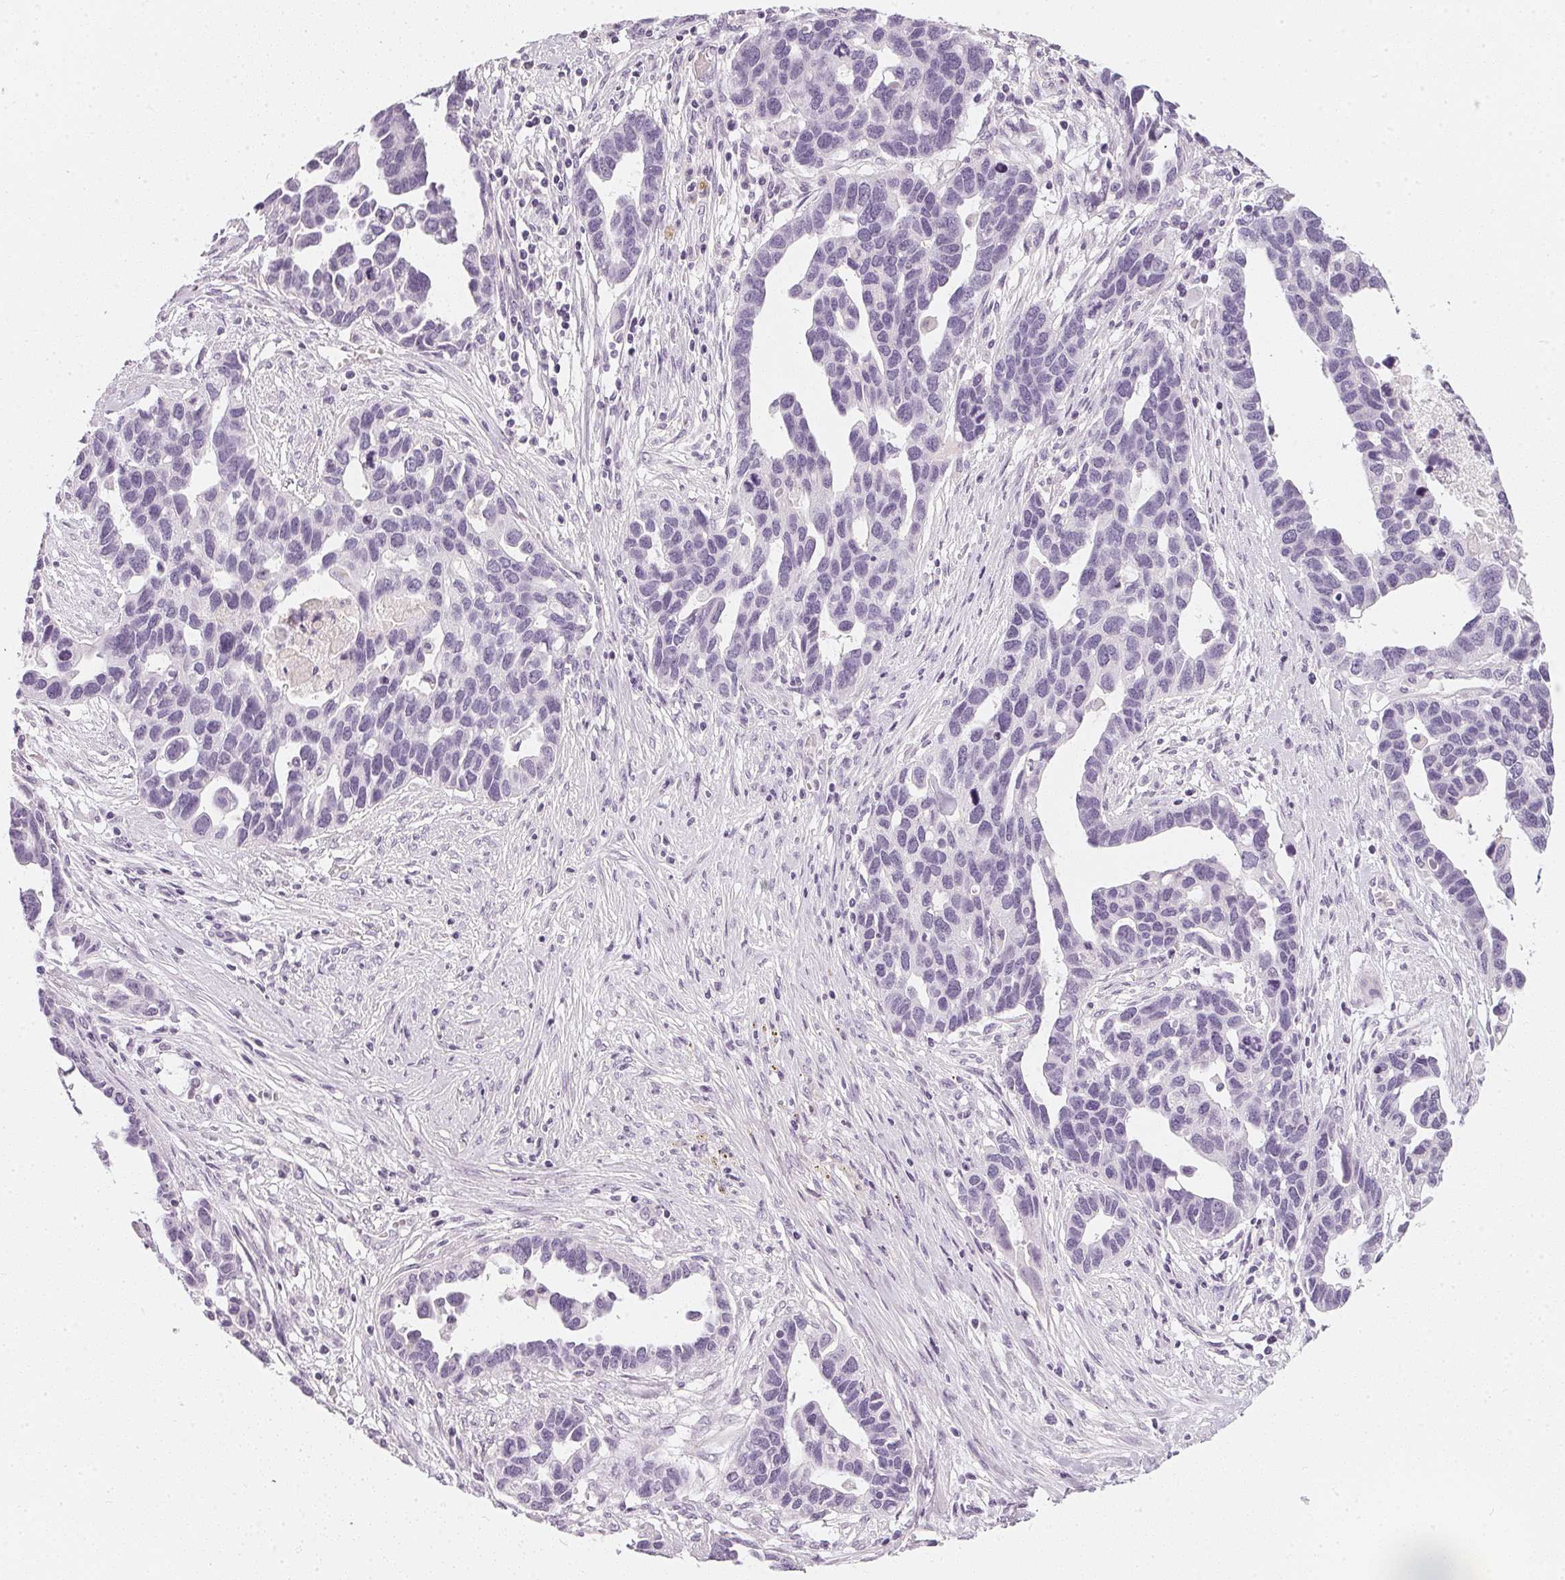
{"staining": {"intensity": "negative", "quantity": "none", "location": "none"}, "tissue": "ovarian cancer", "cell_type": "Tumor cells", "image_type": "cancer", "snomed": [{"axis": "morphology", "description": "Cystadenocarcinoma, serous, NOS"}, {"axis": "topography", "description": "Ovary"}], "caption": "Tumor cells show no significant protein expression in ovarian cancer (serous cystadenocarcinoma). (Brightfield microscopy of DAB (3,3'-diaminobenzidine) immunohistochemistry (IHC) at high magnification).", "gene": "CHST4", "patient": {"sex": "female", "age": 54}}